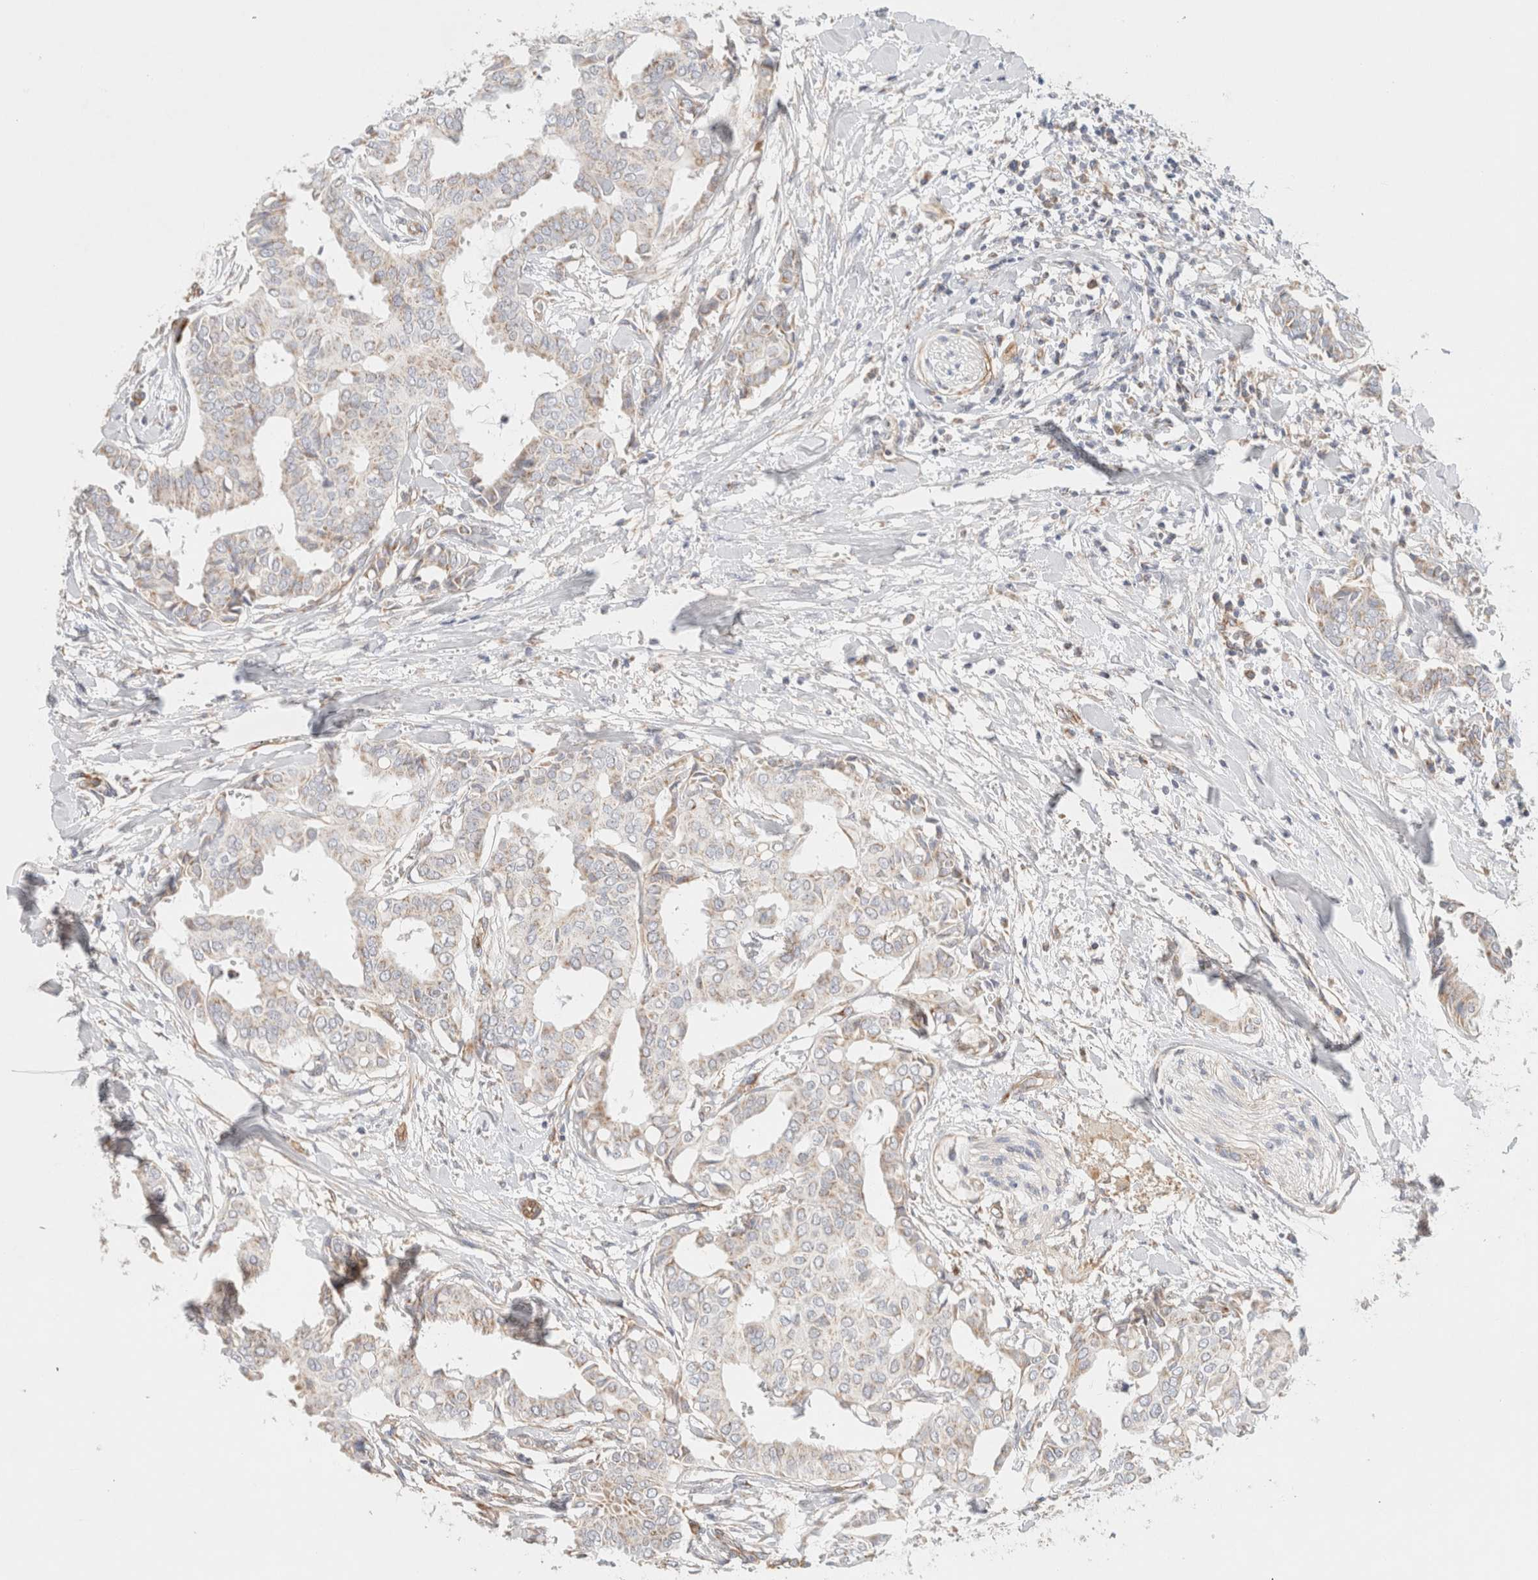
{"staining": {"intensity": "weak", "quantity": "<25%", "location": "cytoplasmic/membranous"}, "tissue": "head and neck cancer", "cell_type": "Tumor cells", "image_type": "cancer", "snomed": [{"axis": "morphology", "description": "Adenocarcinoma, NOS"}, {"axis": "topography", "description": "Salivary gland"}, {"axis": "topography", "description": "Head-Neck"}], "caption": "Head and neck cancer (adenocarcinoma) was stained to show a protein in brown. There is no significant staining in tumor cells.", "gene": "MRM3", "patient": {"sex": "female", "age": 59}}